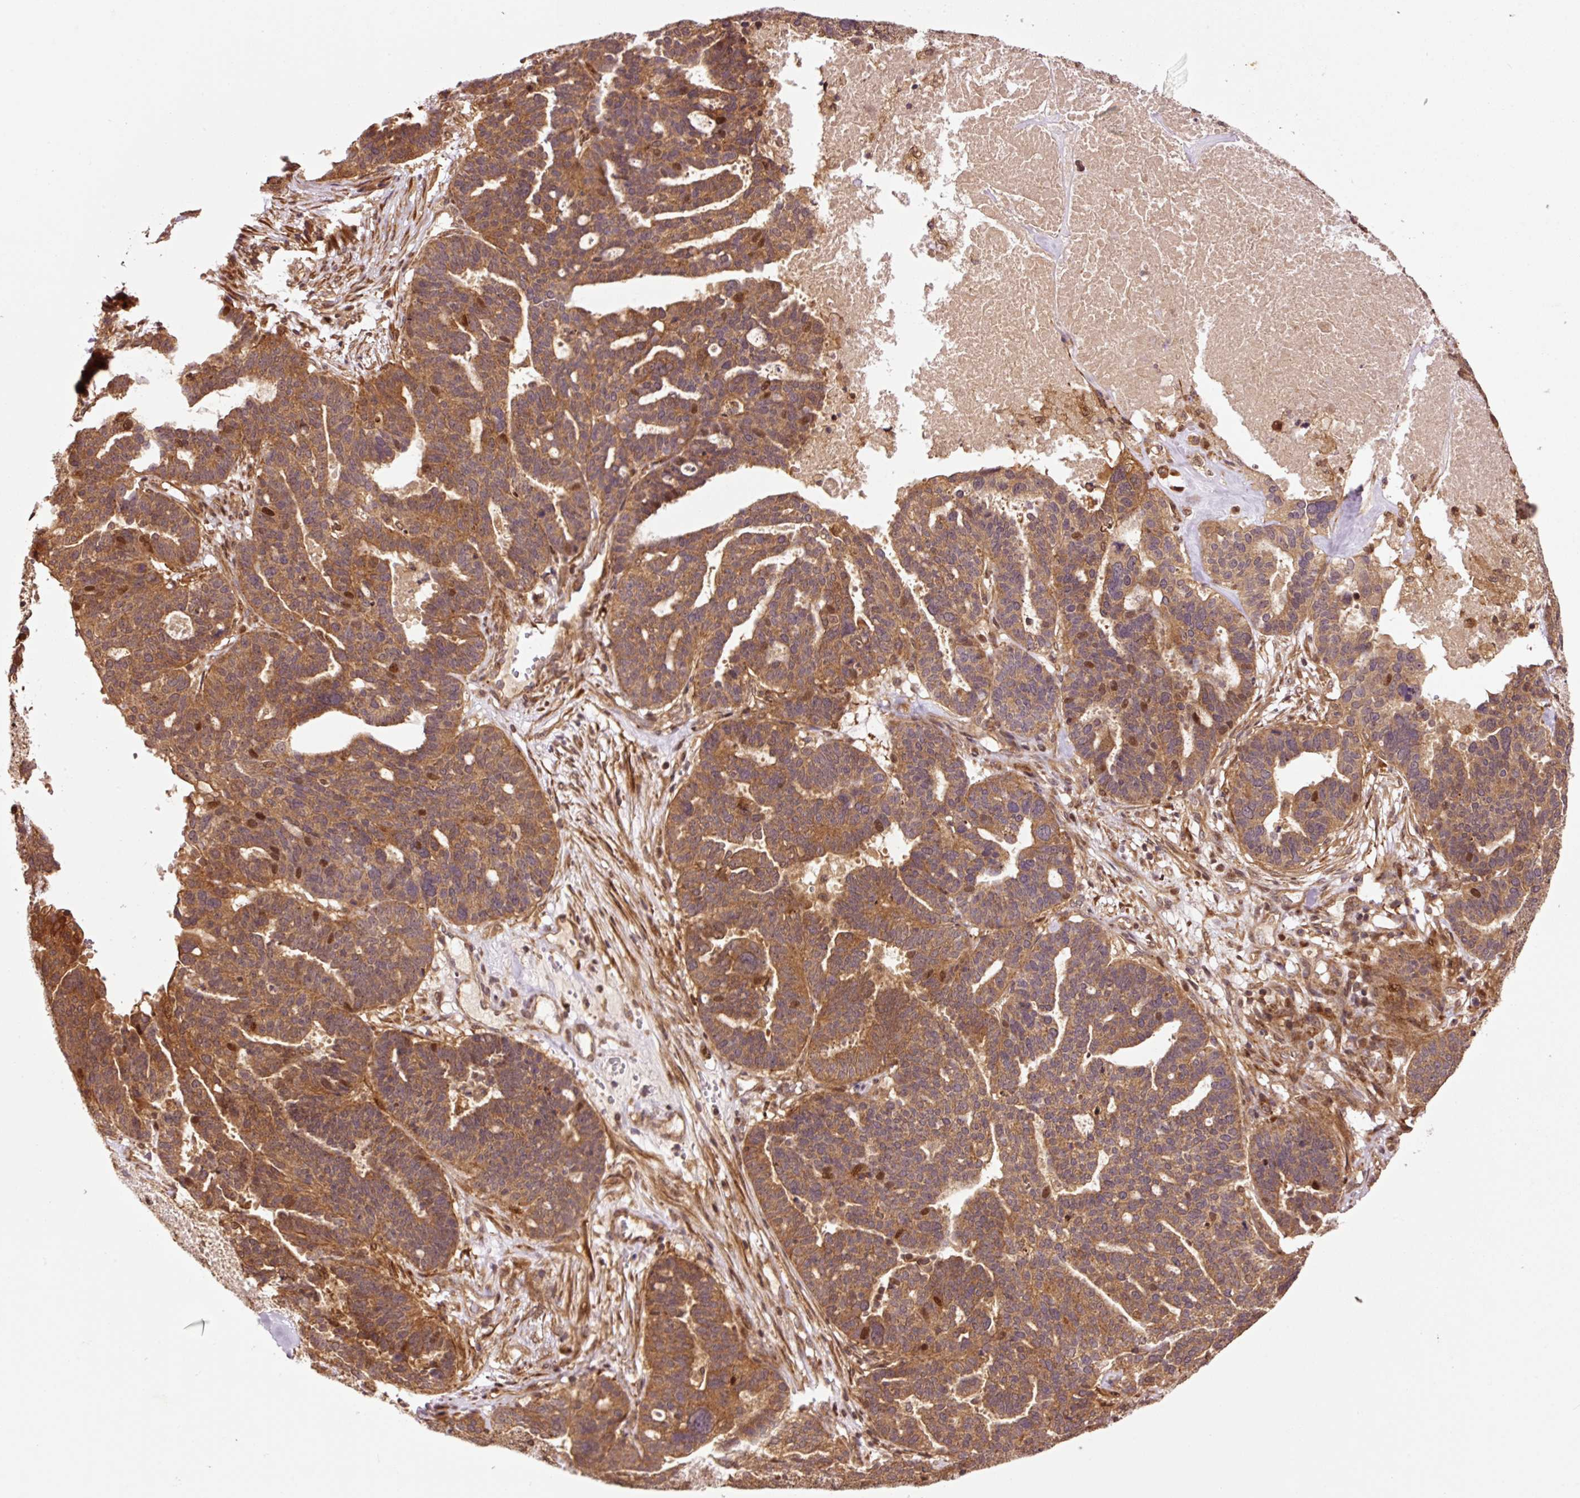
{"staining": {"intensity": "moderate", "quantity": ">75%", "location": "cytoplasmic/membranous"}, "tissue": "ovarian cancer", "cell_type": "Tumor cells", "image_type": "cancer", "snomed": [{"axis": "morphology", "description": "Cystadenocarcinoma, serous, NOS"}, {"axis": "topography", "description": "Ovary"}], "caption": "Immunohistochemistry (IHC) of human serous cystadenocarcinoma (ovarian) demonstrates medium levels of moderate cytoplasmic/membranous positivity in about >75% of tumor cells.", "gene": "OXER1", "patient": {"sex": "female", "age": 59}}